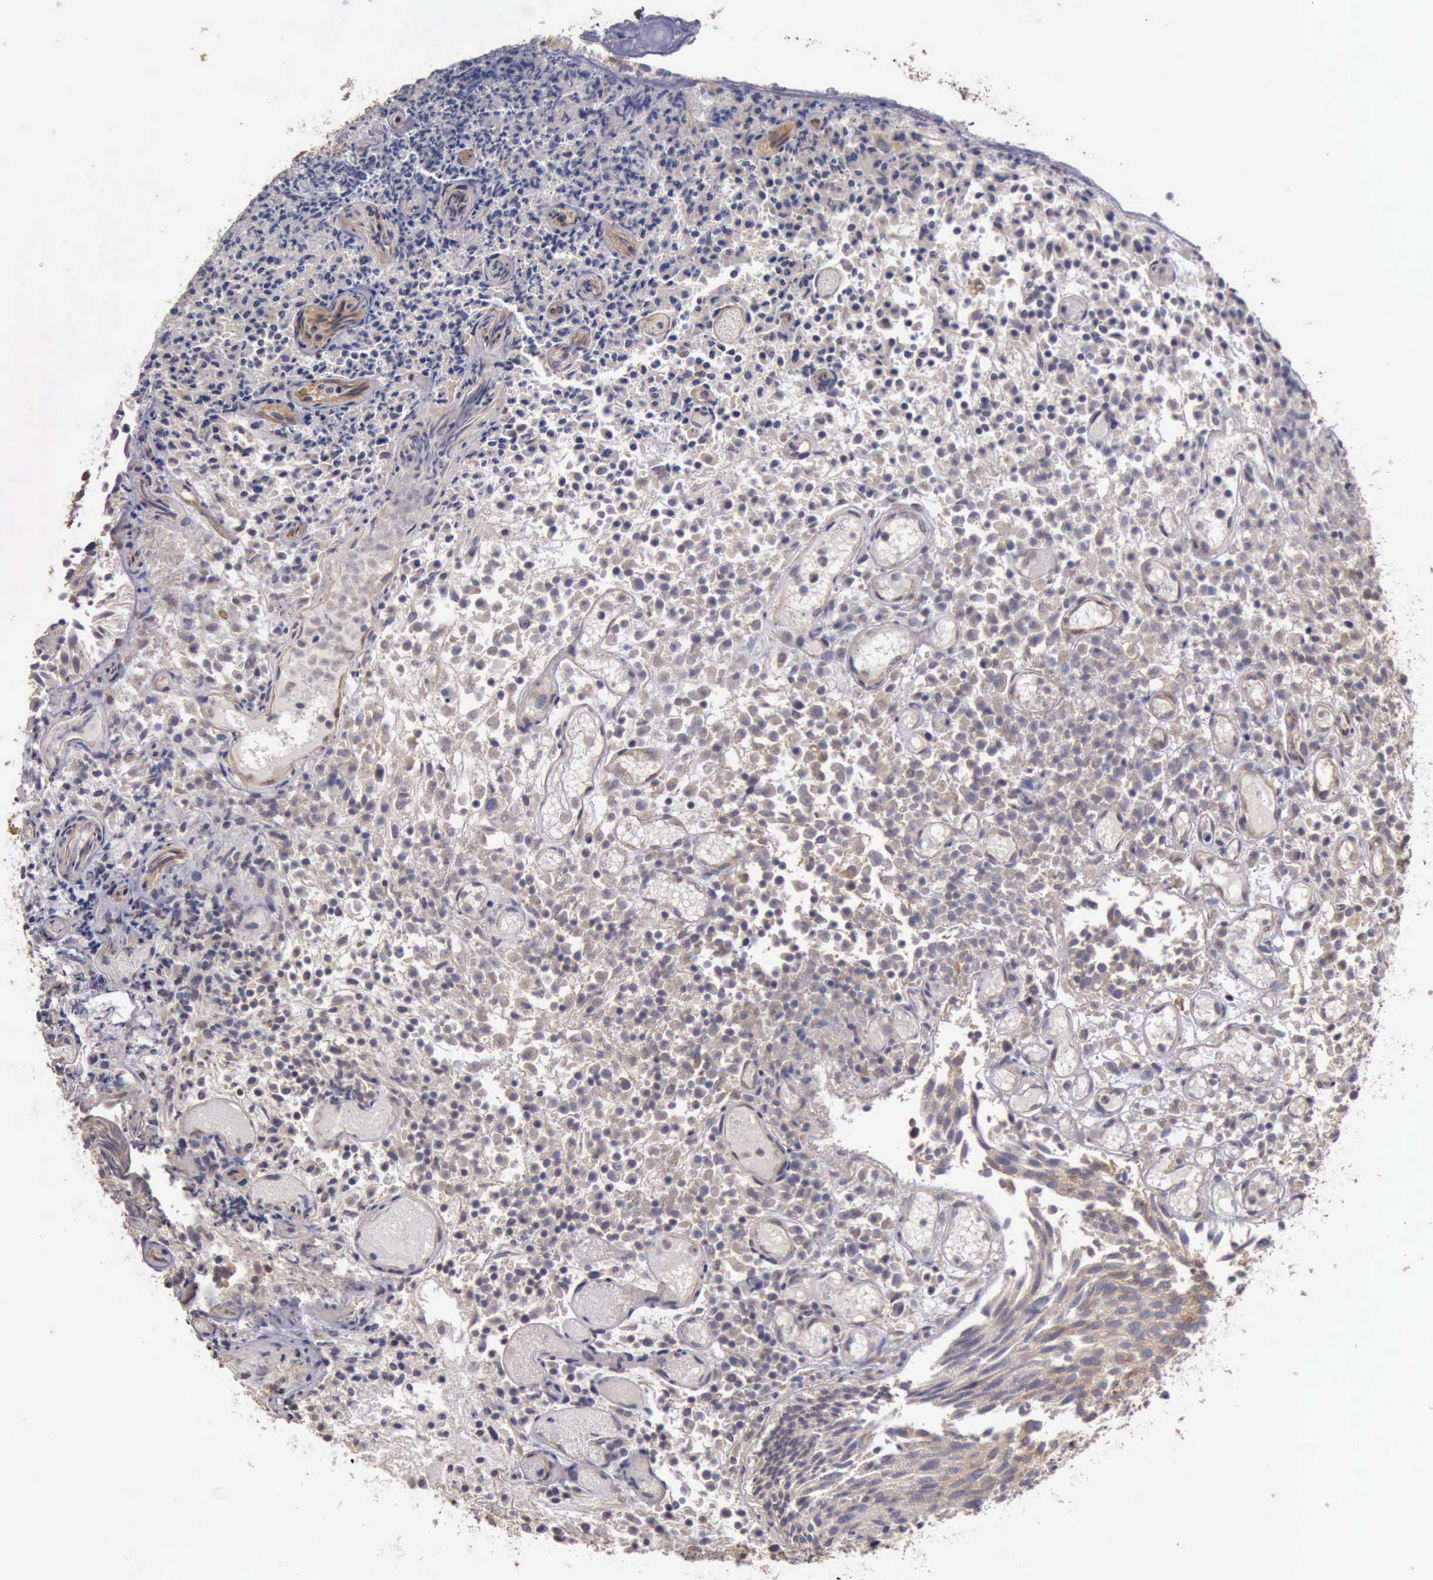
{"staining": {"intensity": "negative", "quantity": "none", "location": "none"}, "tissue": "urothelial cancer", "cell_type": "Tumor cells", "image_type": "cancer", "snomed": [{"axis": "morphology", "description": "Urothelial carcinoma, Low grade"}, {"axis": "topography", "description": "Urinary bladder"}], "caption": "IHC of urothelial cancer demonstrates no positivity in tumor cells. (DAB (3,3'-diaminobenzidine) IHC, high magnification).", "gene": "BMX", "patient": {"sex": "male", "age": 85}}